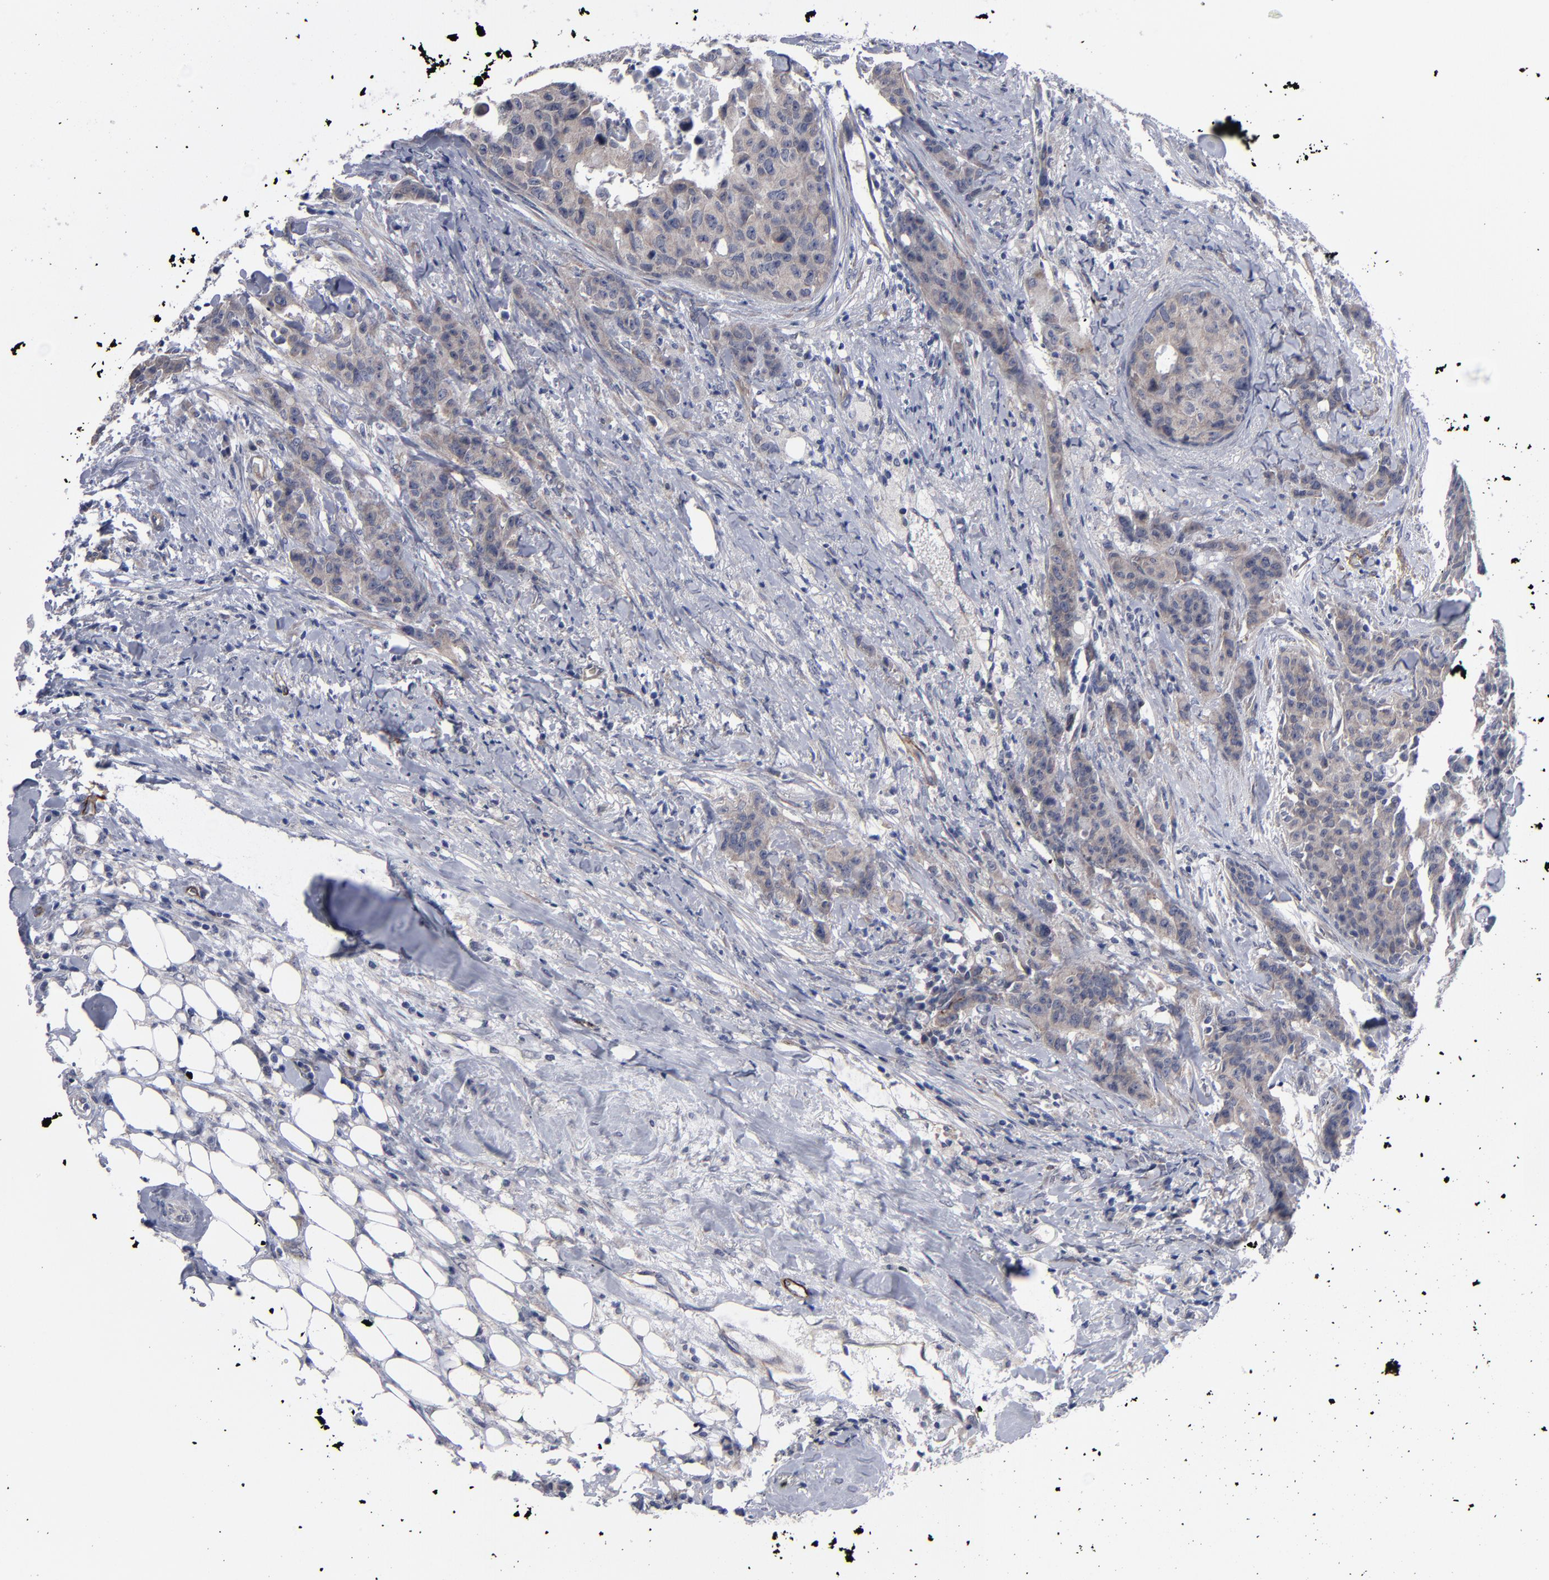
{"staining": {"intensity": "weak", "quantity": ">75%", "location": "cytoplasmic/membranous"}, "tissue": "breast cancer", "cell_type": "Tumor cells", "image_type": "cancer", "snomed": [{"axis": "morphology", "description": "Duct carcinoma"}, {"axis": "topography", "description": "Breast"}], "caption": "IHC image of human breast cancer stained for a protein (brown), which reveals low levels of weak cytoplasmic/membranous positivity in approximately >75% of tumor cells.", "gene": "ZNF175", "patient": {"sex": "female", "age": 40}}